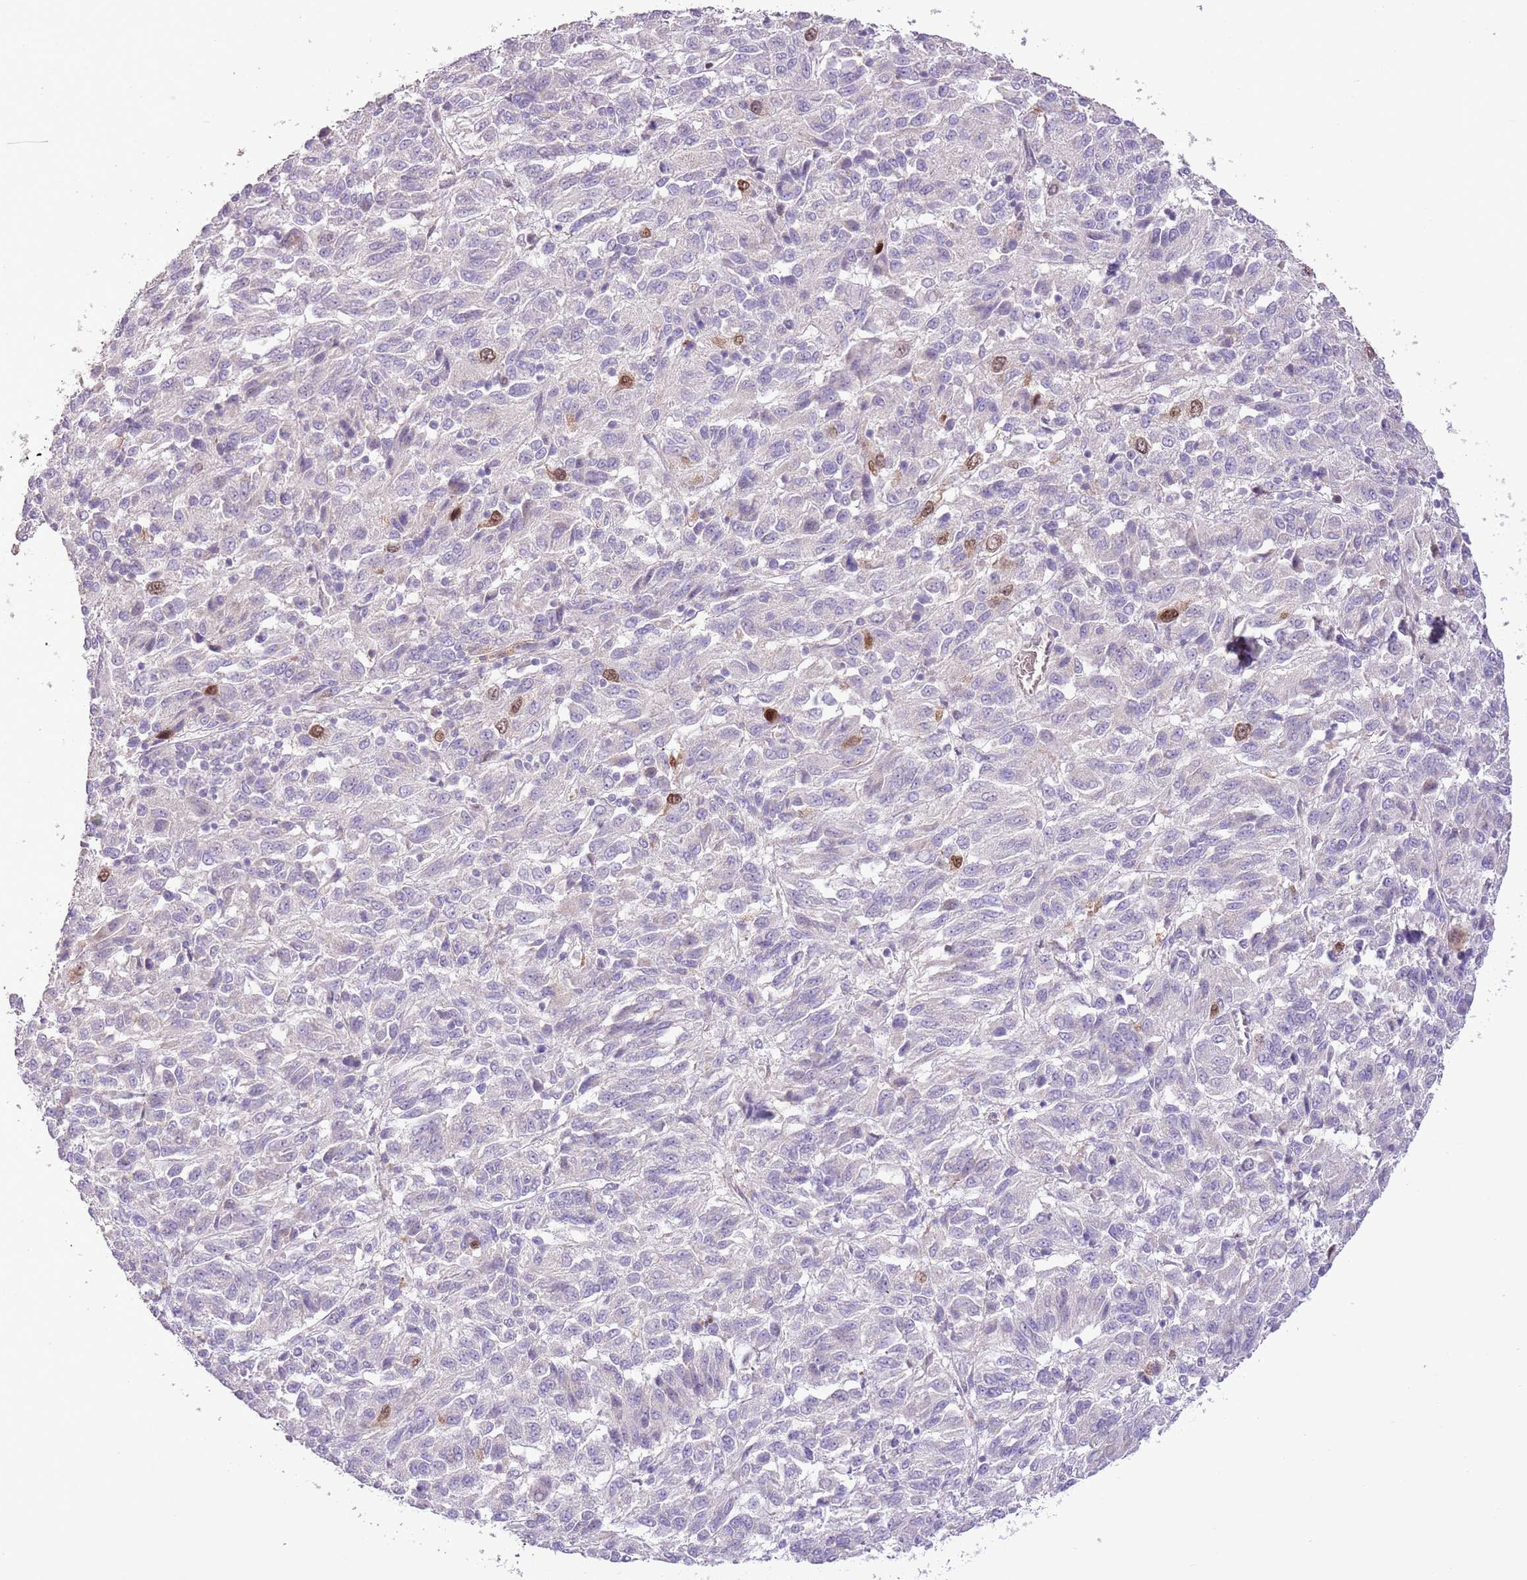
{"staining": {"intensity": "moderate", "quantity": "<25%", "location": "nuclear"}, "tissue": "melanoma", "cell_type": "Tumor cells", "image_type": "cancer", "snomed": [{"axis": "morphology", "description": "Malignant melanoma, Metastatic site"}, {"axis": "topography", "description": "Lung"}], "caption": "This image exhibits immunohistochemistry staining of malignant melanoma (metastatic site), with low moderate nuclear expression in about <25% of tumor cells.", "gene": "GMNN", "patient": {"sex": "male", "age": 64}}